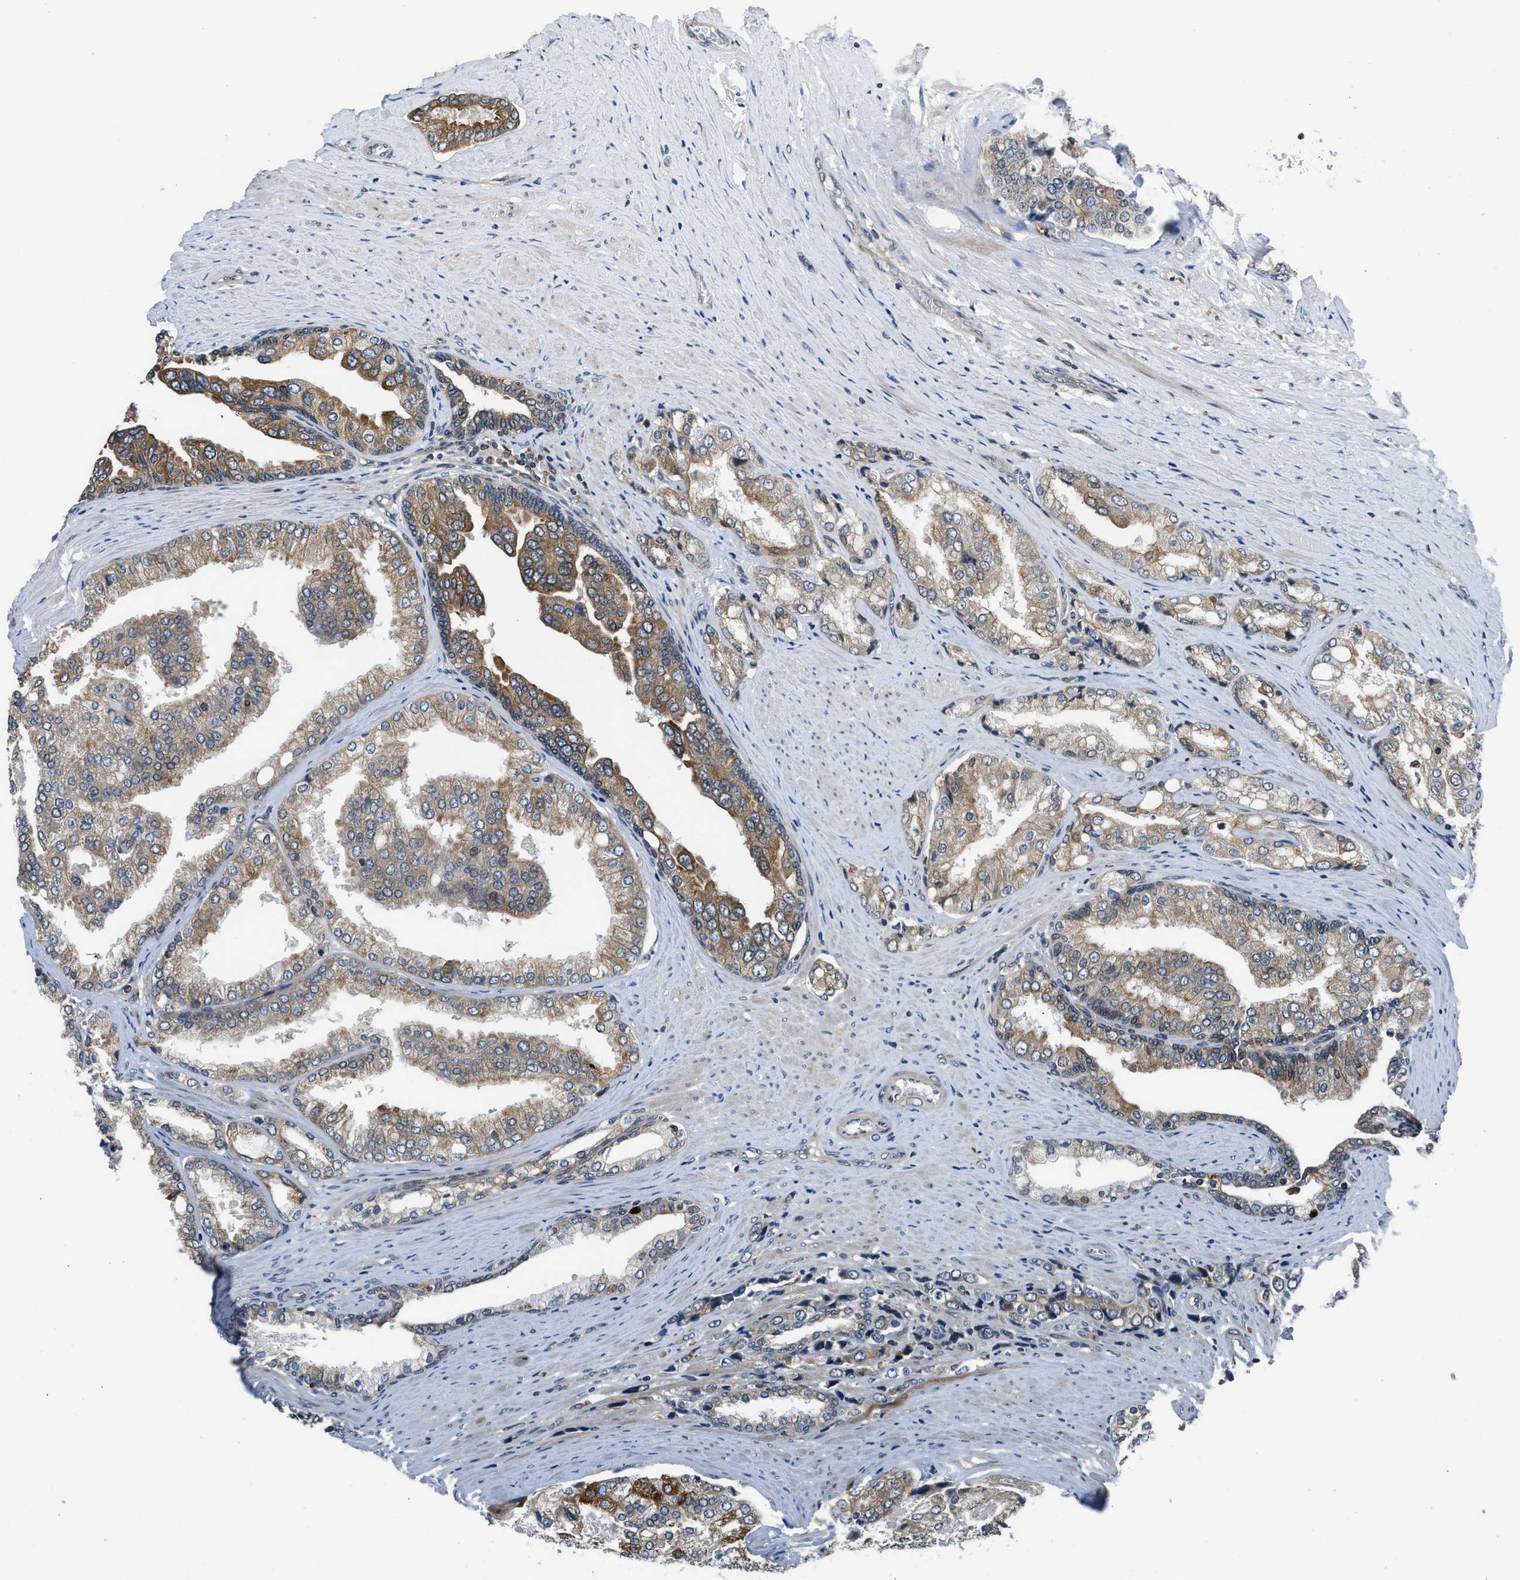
{"staining": {"intensity": "moderate", "quantity": "25%-75%", "location": "cytoplasmic/membranous"}, "tissue": "prostate cancer", "cell_type": "Tumor cells", "image_type": "cancer", "snomed": [{"axis": "morphology", "description": "Adenocarcinoma, High grade"}, {"axis": "topography", "description": "Prostate"}], "caption": "High-power microscopy captured an immunohistochemistry micrograph of prostate cancer (adenocarcinoma (high-grade)), revealing moderate cytoplasmic/membranous staining in about 25%-75% of tumor cells. The protein of interest is shown in brown color, while the nuclei are stained blue.", "gene": "RETREG3", "patient": {"sex": "male", "age": 50}}